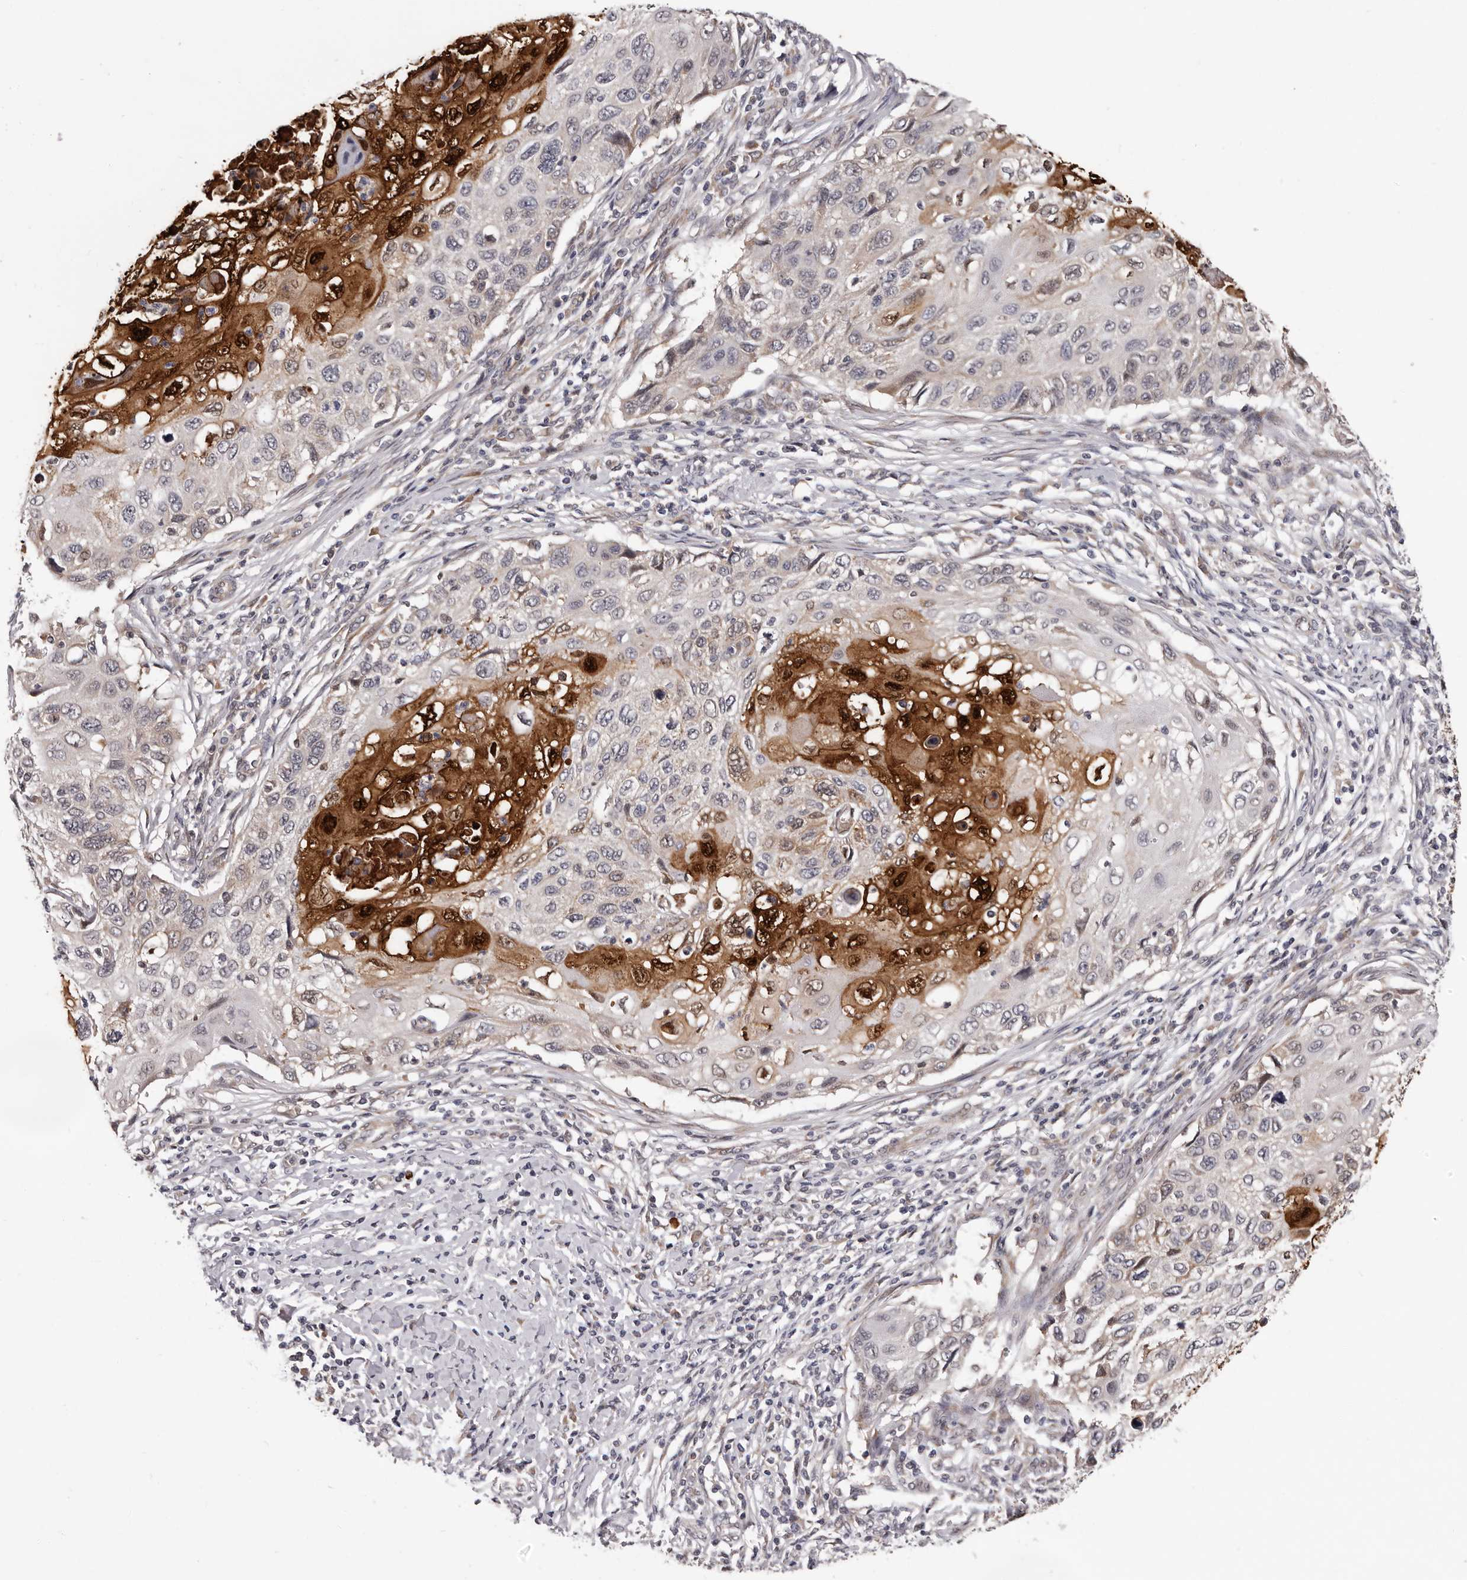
{"staining": {"intensity": "strong", "quantity": "25%-75%", "location": "cytoplasmic/membranous,nuclear"}, "tissue": "cervical cancer", "cell_type": "Tumor cells", "image_type": "cancer", "snomed": [{"axis": "morphology", "description": "Squamous cell carcinoma, NOS"}, {"axis": "topography", "description": "Cervix"}], "caption": "A high-resolution histopathology image shows IHC staining of cervical cancer, which displays strong cytoplasmic/membranous and nuclear positivity in approximately 25%-75% of tumor cells. (IHC, brightfield microscopy, high magnification).", "gene": "MED8", "patient": {"sex": "female", "age": 70}}